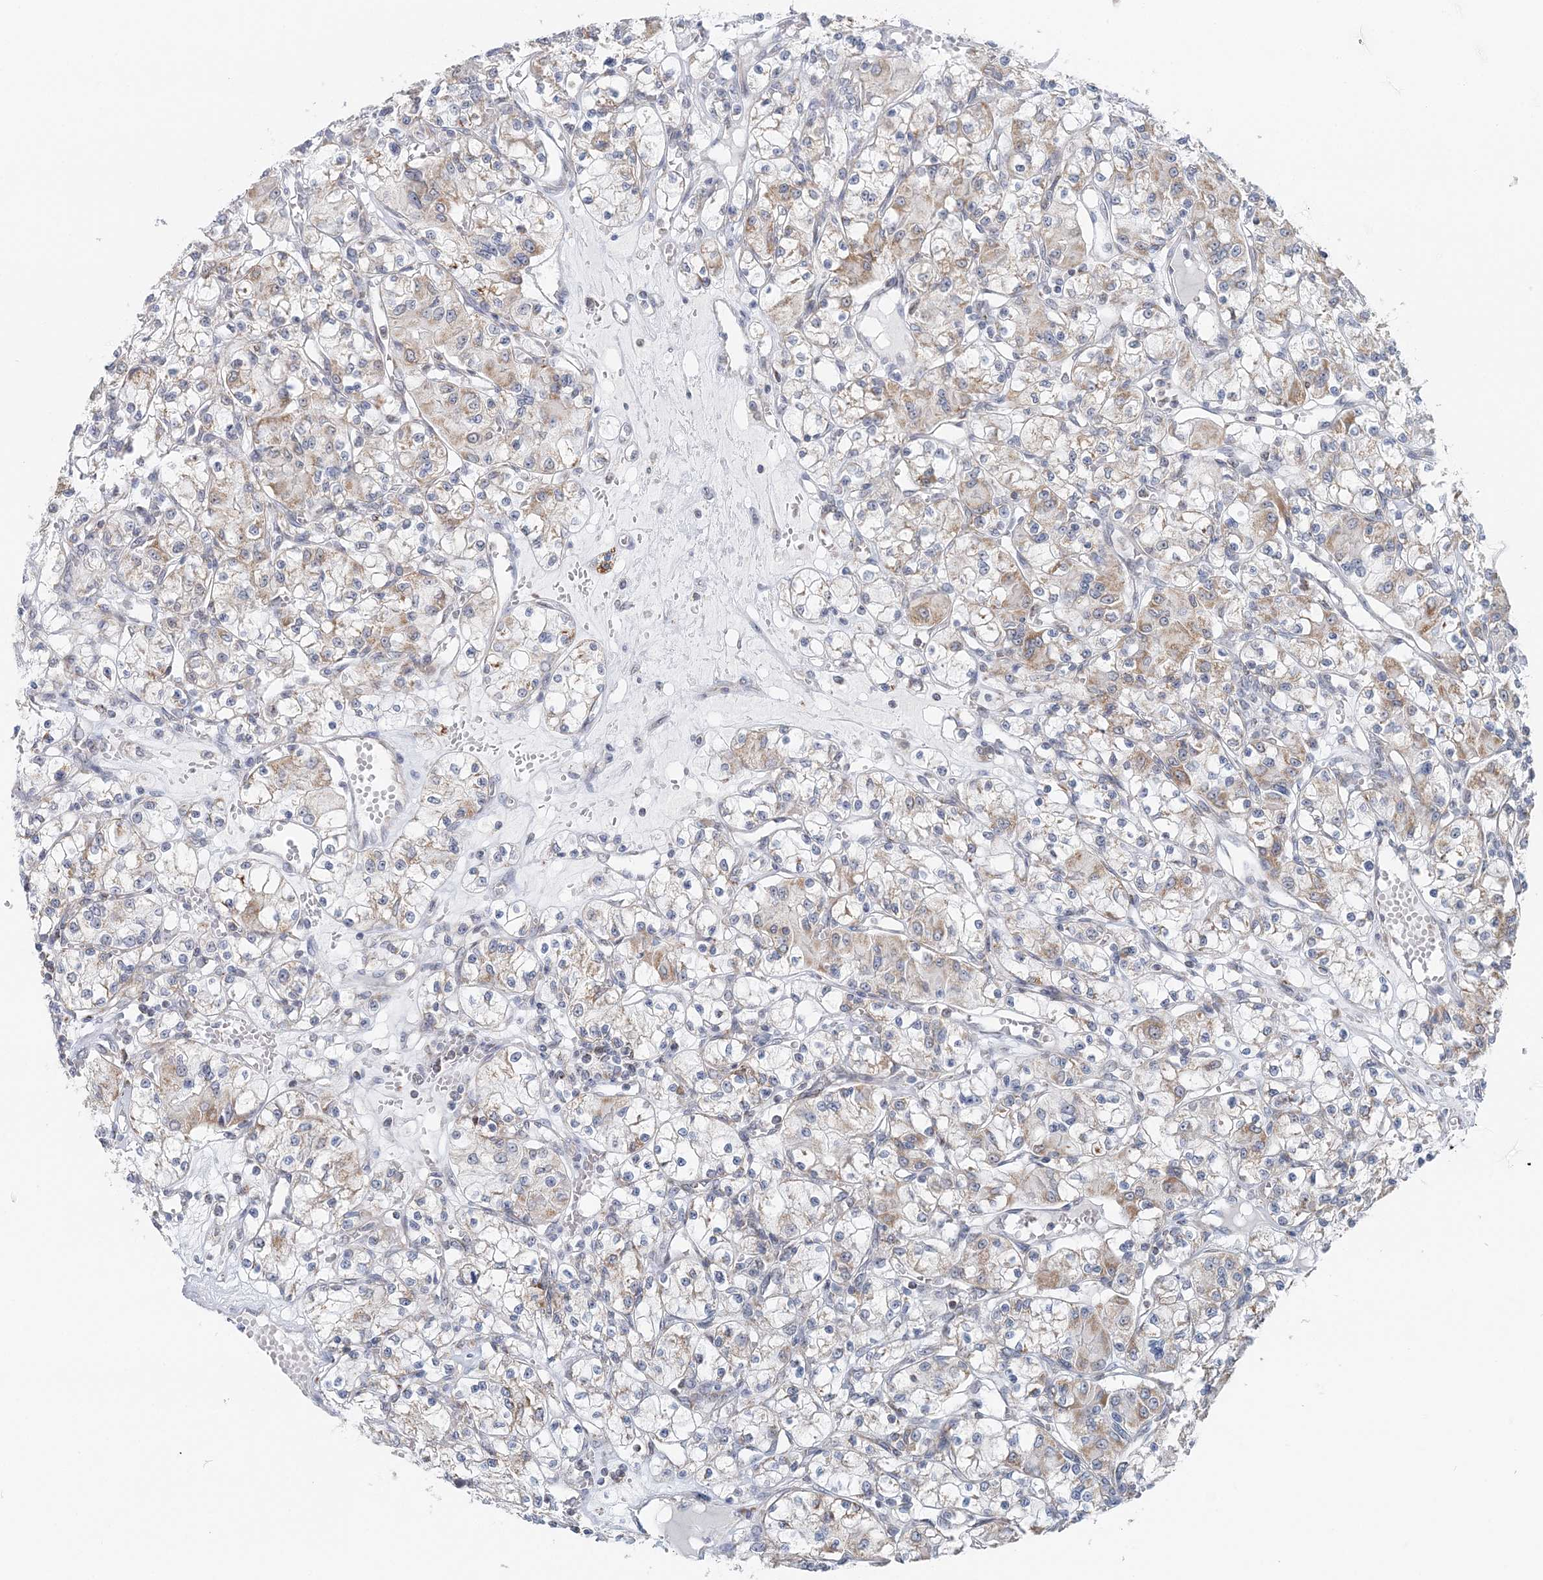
{"staining": {"intensity": "weak", "quantity": "25%-75%", "location": "cytoplasmic/membranous"}, "tissue": "renal cancer", "cell_type": "Tumor cells", "image_type": "cancer", "snomed": [{"axis": "morphology", "description": "Adenocarcinoma, NOS"}, {"axis": "topography", "description": "Kidney"}], "caption": "The image demonstrates staining of renal cancer, revealing weak cytoplasmic/membranous protein positivity (brown color) within tumor cells. Immunohistochemistry (ihc) stains the protein in brown and the nuclei are stained blue.", "gene": "RNF150", "patient": {"sex": "female", "age": 59}}